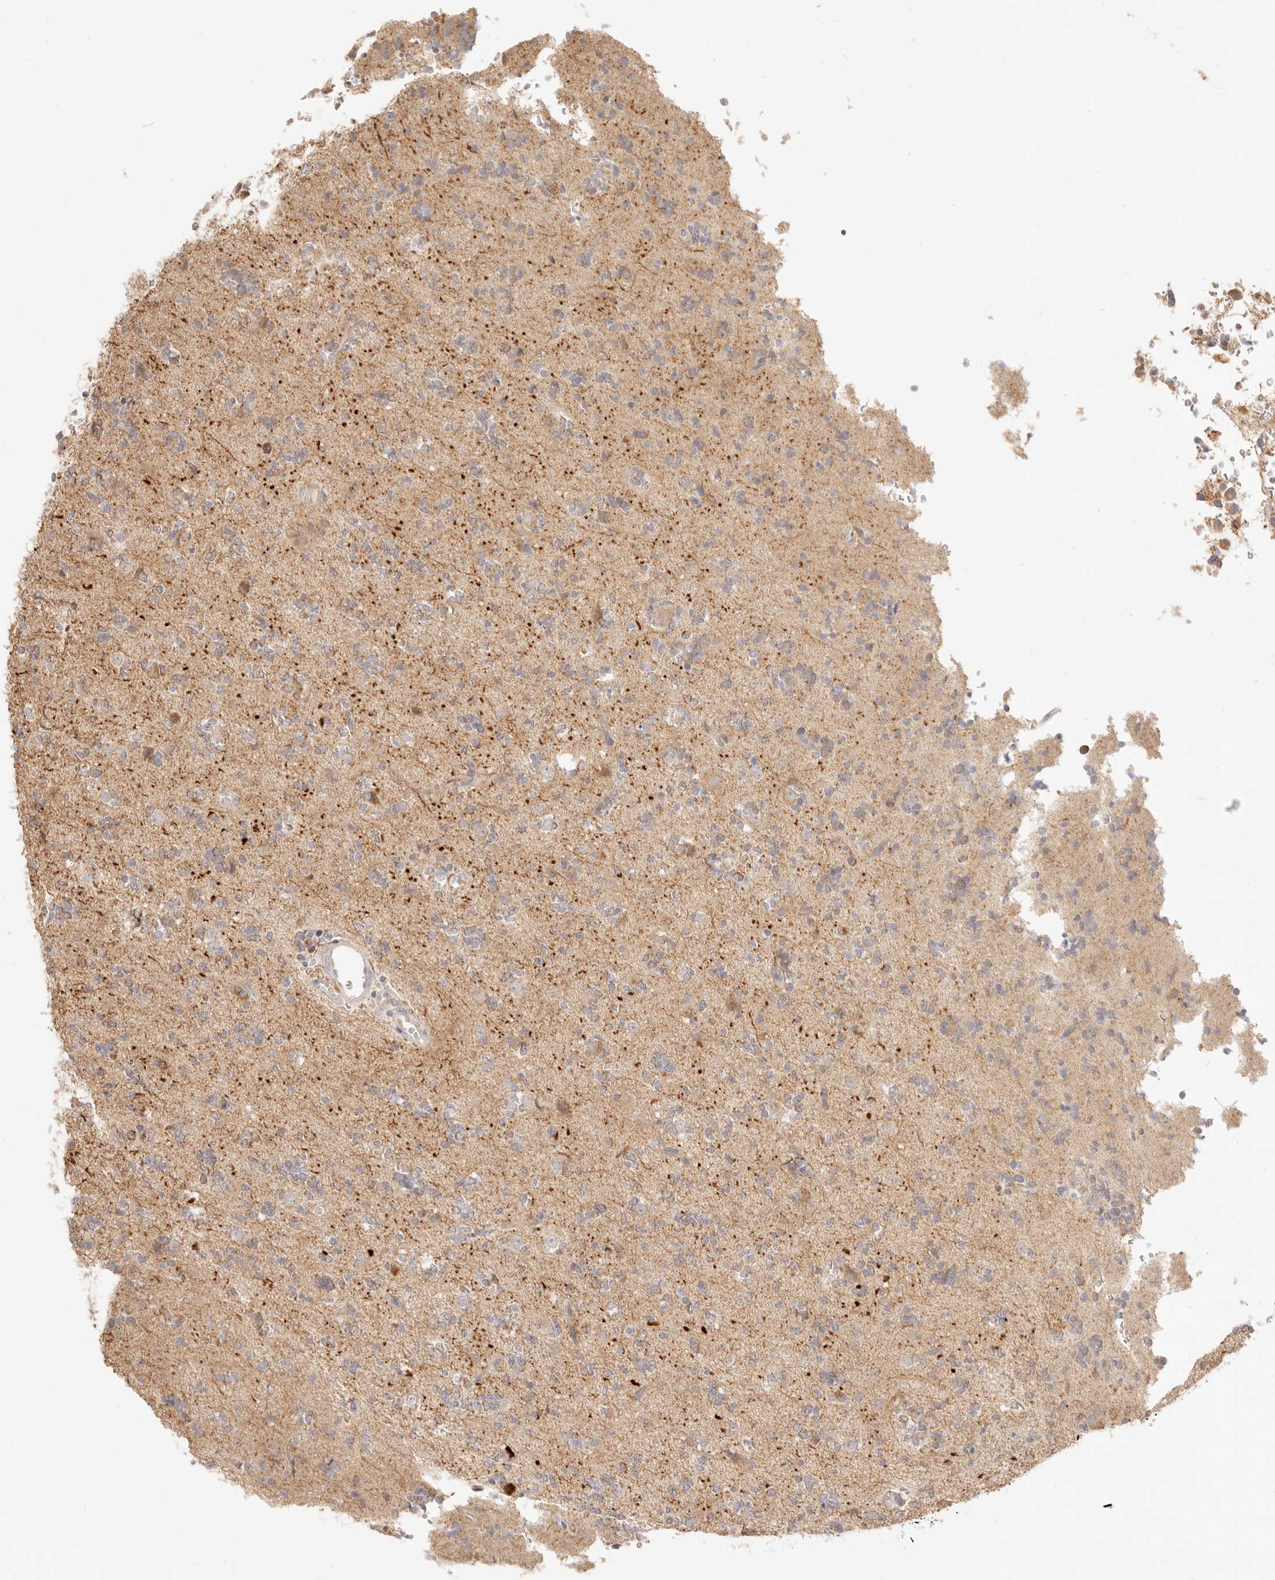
{"staining": {"intensity": "moderate", "quantity": "<25%", "location": "cytoplasmic/membranous"}, "tissue": "glioma", "cell_type": "Tumor cells", "image_type": "cancer", "snomed": [{"axis": "morphology", "description": "Glioma, malignant, High grade"}, {"axis": "topography", "description": "Brain"}], "caption": "High-power microscopy captured an immunohistochemistry (IHC) image of malignant glioma (high-grade), revealing moderate cytoplasmic/membranous positivity in approximately <25% of tumor cells.", "gene": "CPLANE2", "patient": {"sex": "female", "age": 62}}